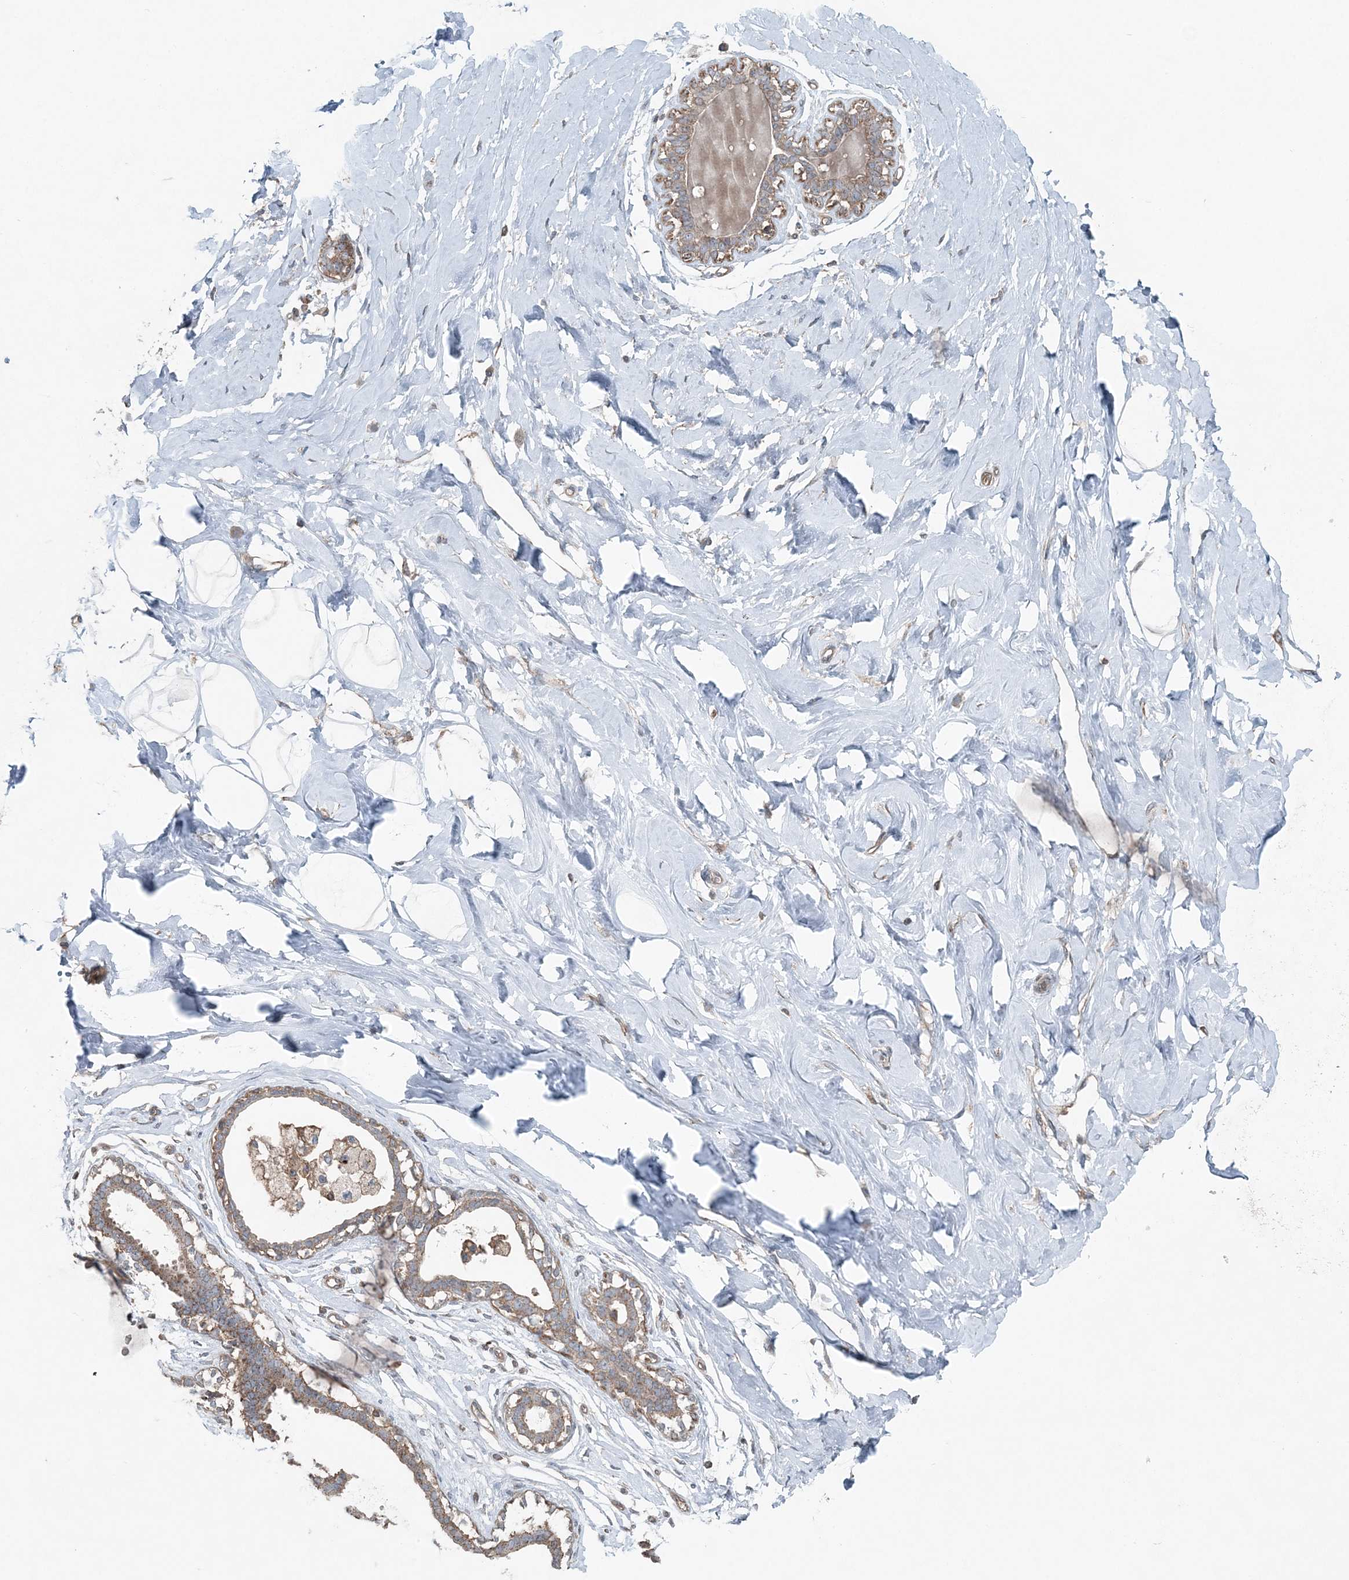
{"staining": {"intensity": "negative", "quantity": "none", "location": "none"}, "tissue": "breast", "cell_type": "Adipocytes", "image_type": "normal", "snomed": [{"axis": "morphology", "description": "Normal tissue, NOS"}, {"axis": "morphology", "description": "Adenoma, NOS"}, {"axis": "topography", "description": "Breast"}], "caption": "Immunohistochemical staining of unremarkable breast displays no significant expression in adipocytes.", "gene": "KY", "patient": {"sex": "female", "age": 23}}